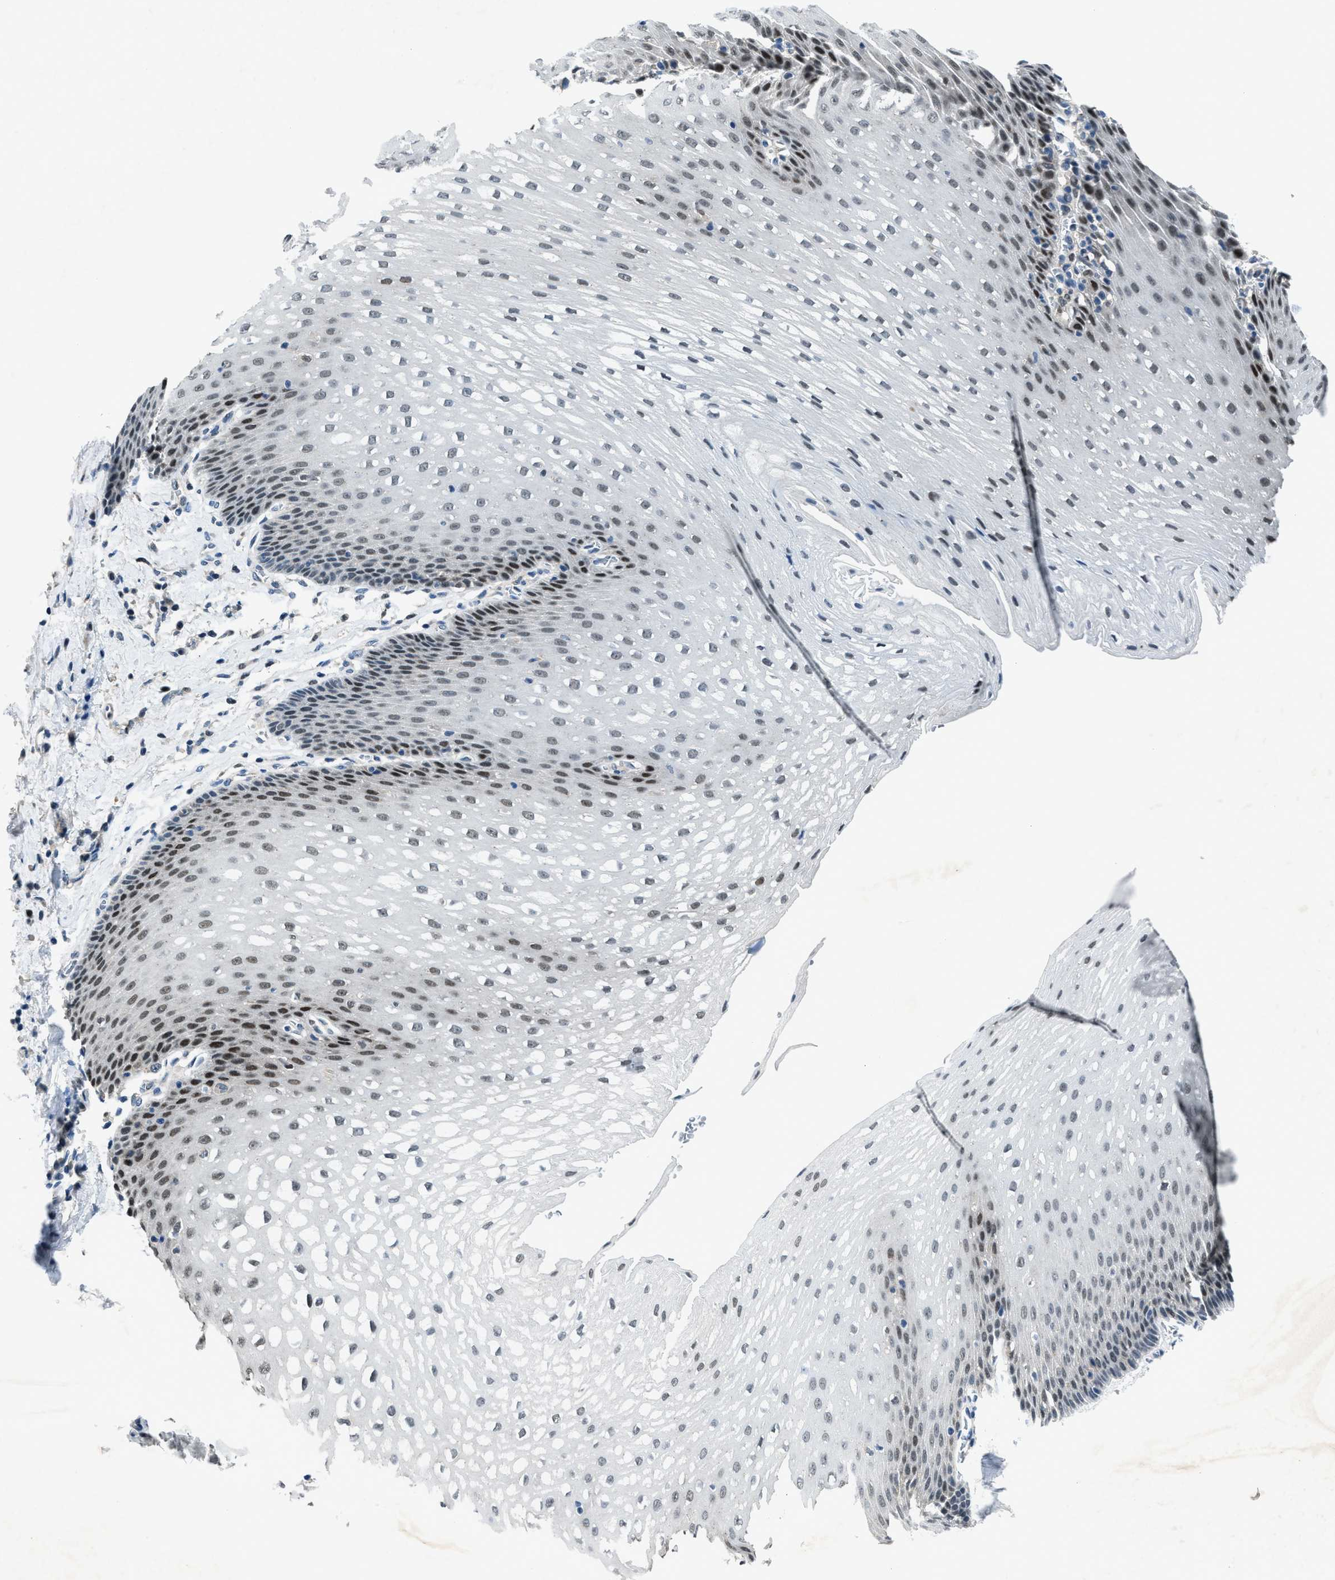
{"staining": {"intensity": "moderate", "quantity": "25%-75%", "location": "nuclear"}, "tissue": "esophagus", "cell_type": "Squamous epithelial cells", "image_type": "normal", "snomed": [{"axis": "morphology", "description": "Normal tissue, NOS"}, {"axis": "topography", "description": "Esophagus"}], "caption": "Esophagus stained for a protein reveals moderate nuclear positivity in squamous epithelial cells.", "gene": "DUSP19", "patient": {"sex": "male", "age": 48}}